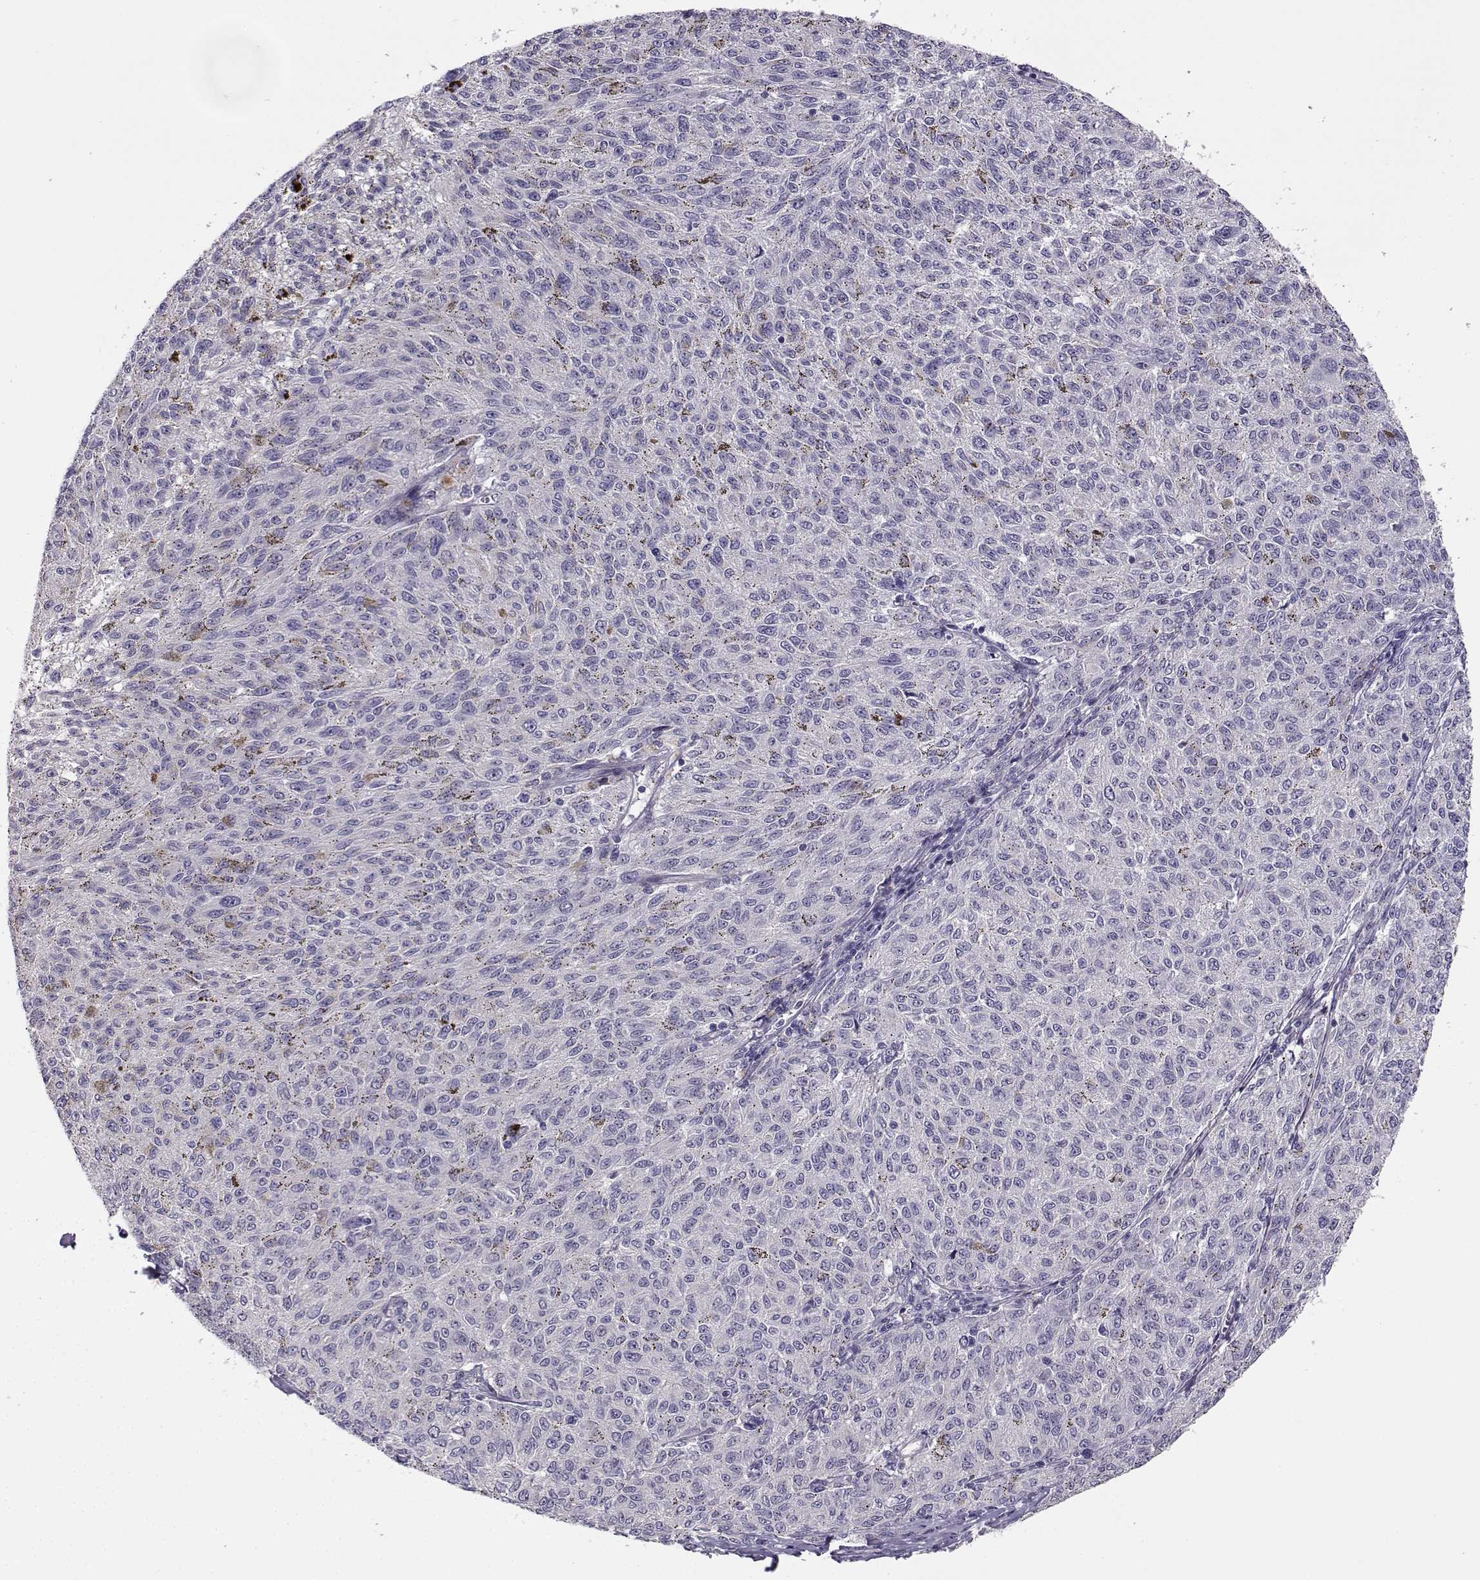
{"staining": {"intensity": "negative", "quantity": "none", "location": "none"}, "tissue": "melanoma", "cell_type": "Tumor cells", "image_type": "cancer", "snomed": [{"axis": "morphology", "description": "Malignant melanoma, NOS"}, {"axis": "topography", "description": "Skin"}], "caption": "Melanoma was stained to show a protein in brown. There is no significant positivity in tumor cells.", "gene": "TMEM145", "patient": {"sex": "female", "age": 72}}